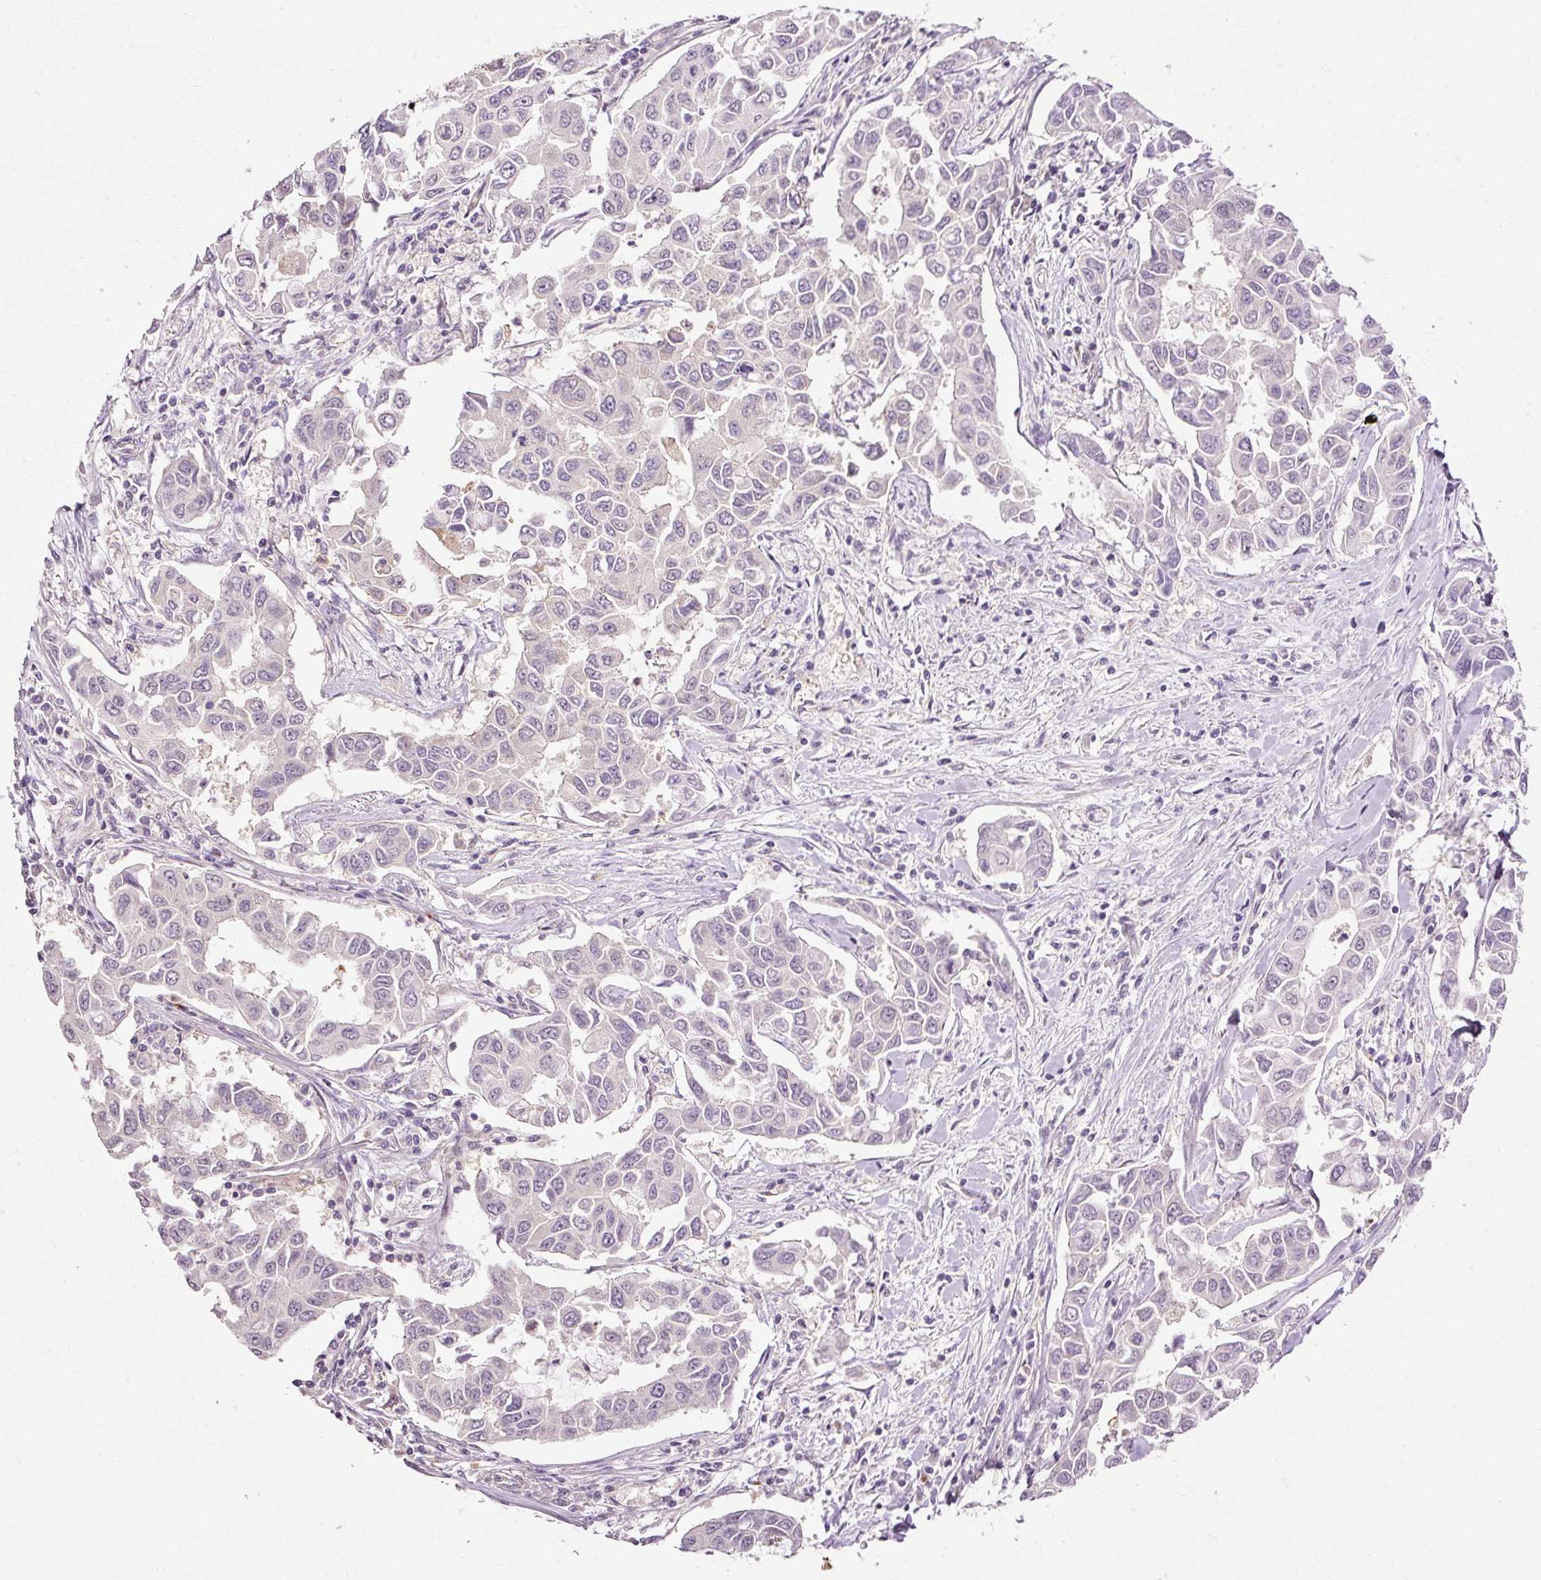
{"staining": {"intensity": "weak", "quantity": "<25%", "location": "cytoplasmic/membranous"}, "tissue": "lung cancer", "cell_type": "Tumor cells", "image_type": "cancer", "snomed": [{"axis": "morphology", "description": "Adenocarcinoma, NOS"}, {"axis": "topography", "description": "Lung"}], "caption": "Immunohistochemistry image of human adenocarcinoma (lung) stained for a protein (brown), which shows no positivity in tumor cells.", "gene": "ARMH3", "patient": {"sex": "male", "age": 64}}